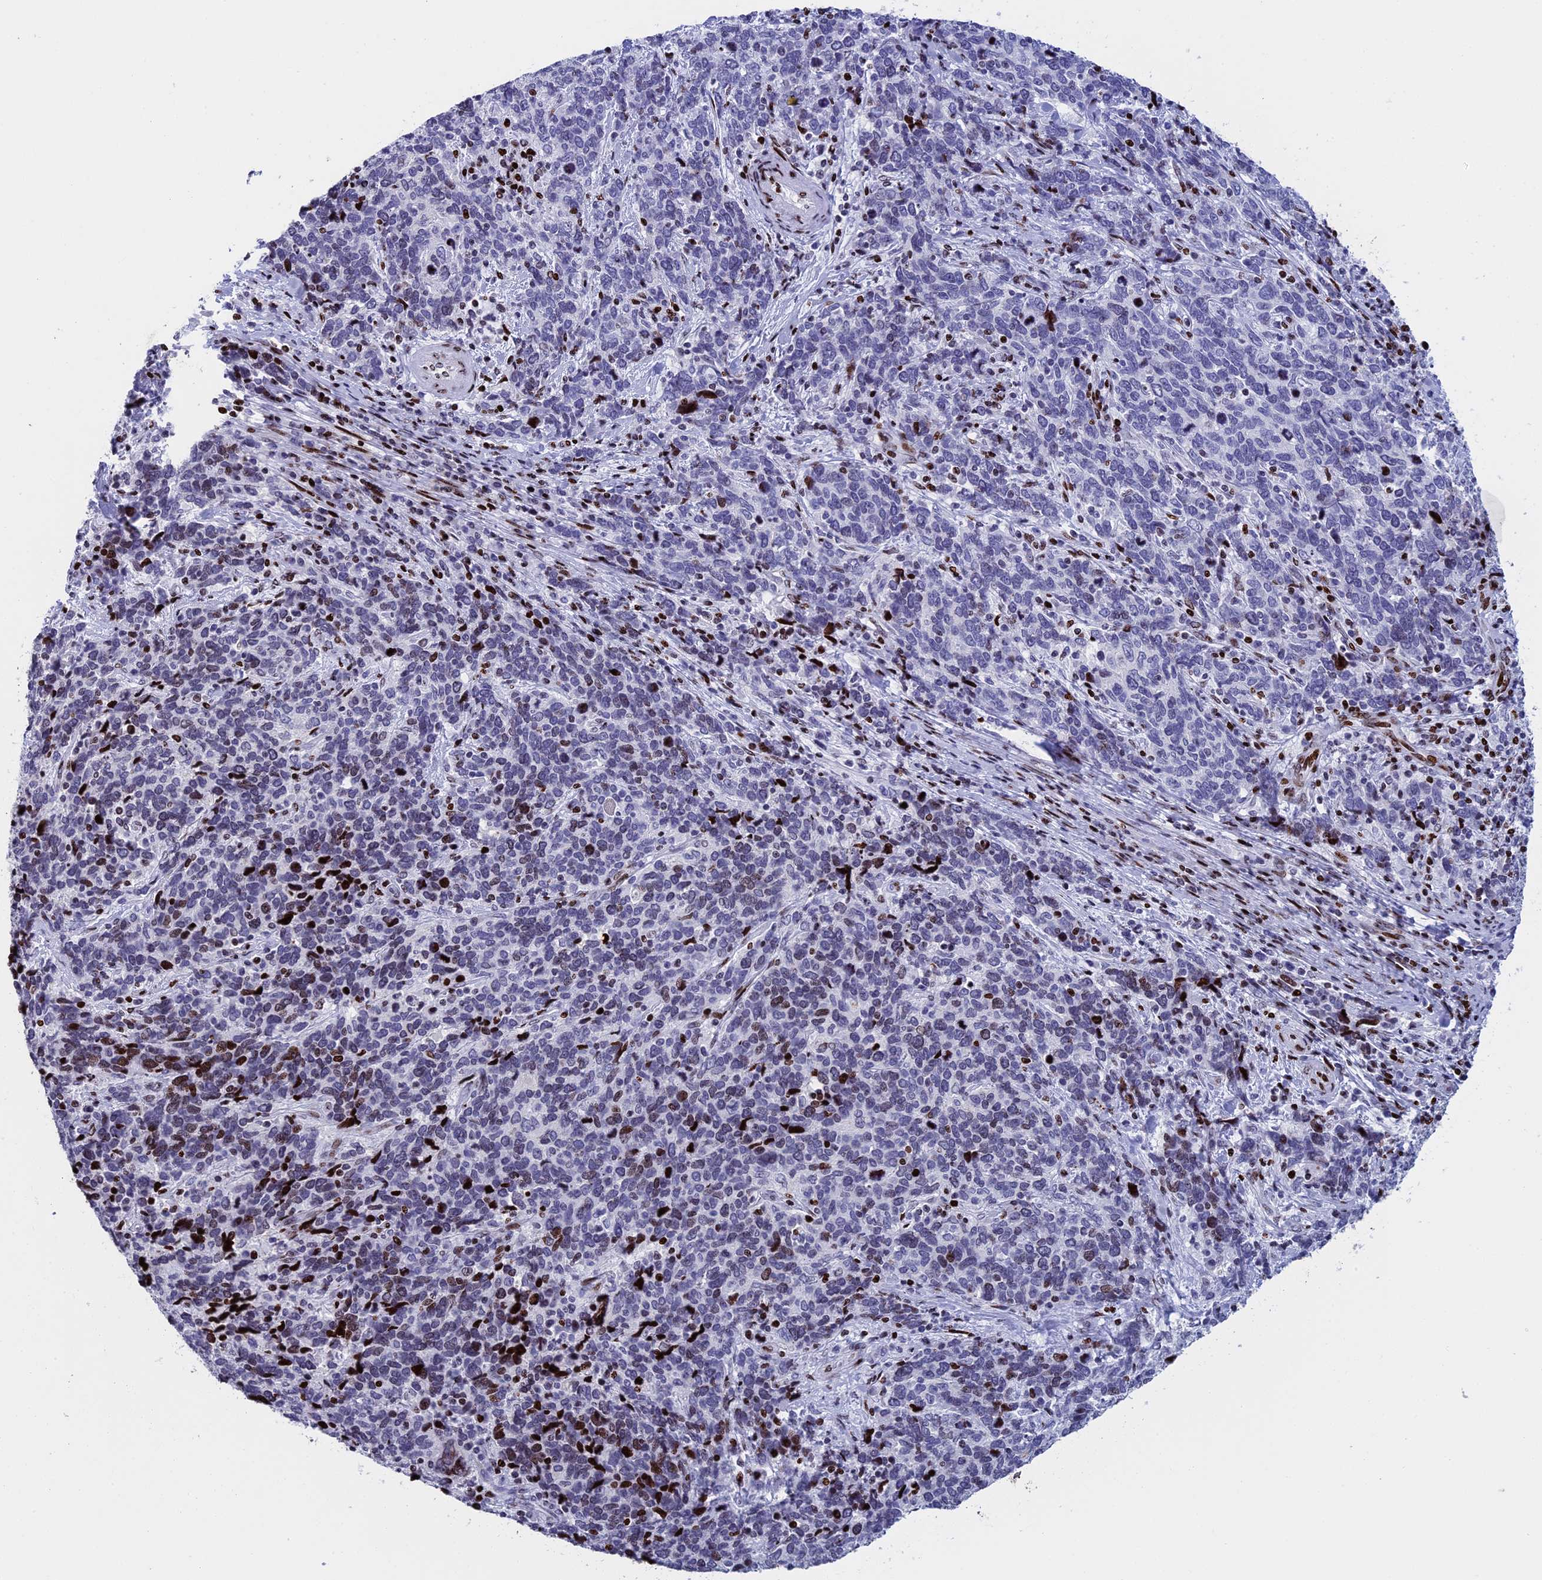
{"staining": {"intensity": "strong", "quantity": "<25%", "location": "nuclear"}, "tissue": "cervical cancer", "cell_type": "Tumor cells", "image_type": "cancer", "snomed": [{"axis": "morphology", "description": "Squamous cell carcinoma, NOS"}, {"axis": "topography", "description": "Cervix"}], "caption": "Protein staining of cervical cancer tissue shows strong nuclear staining in about <25% of tumor cells. (DAB (3,3'-diaminobenzidine) IHC with brightfield microscopy, high magnification).", "gene": "BTBD3", "patient": {"sex": "female", "age": 41}}